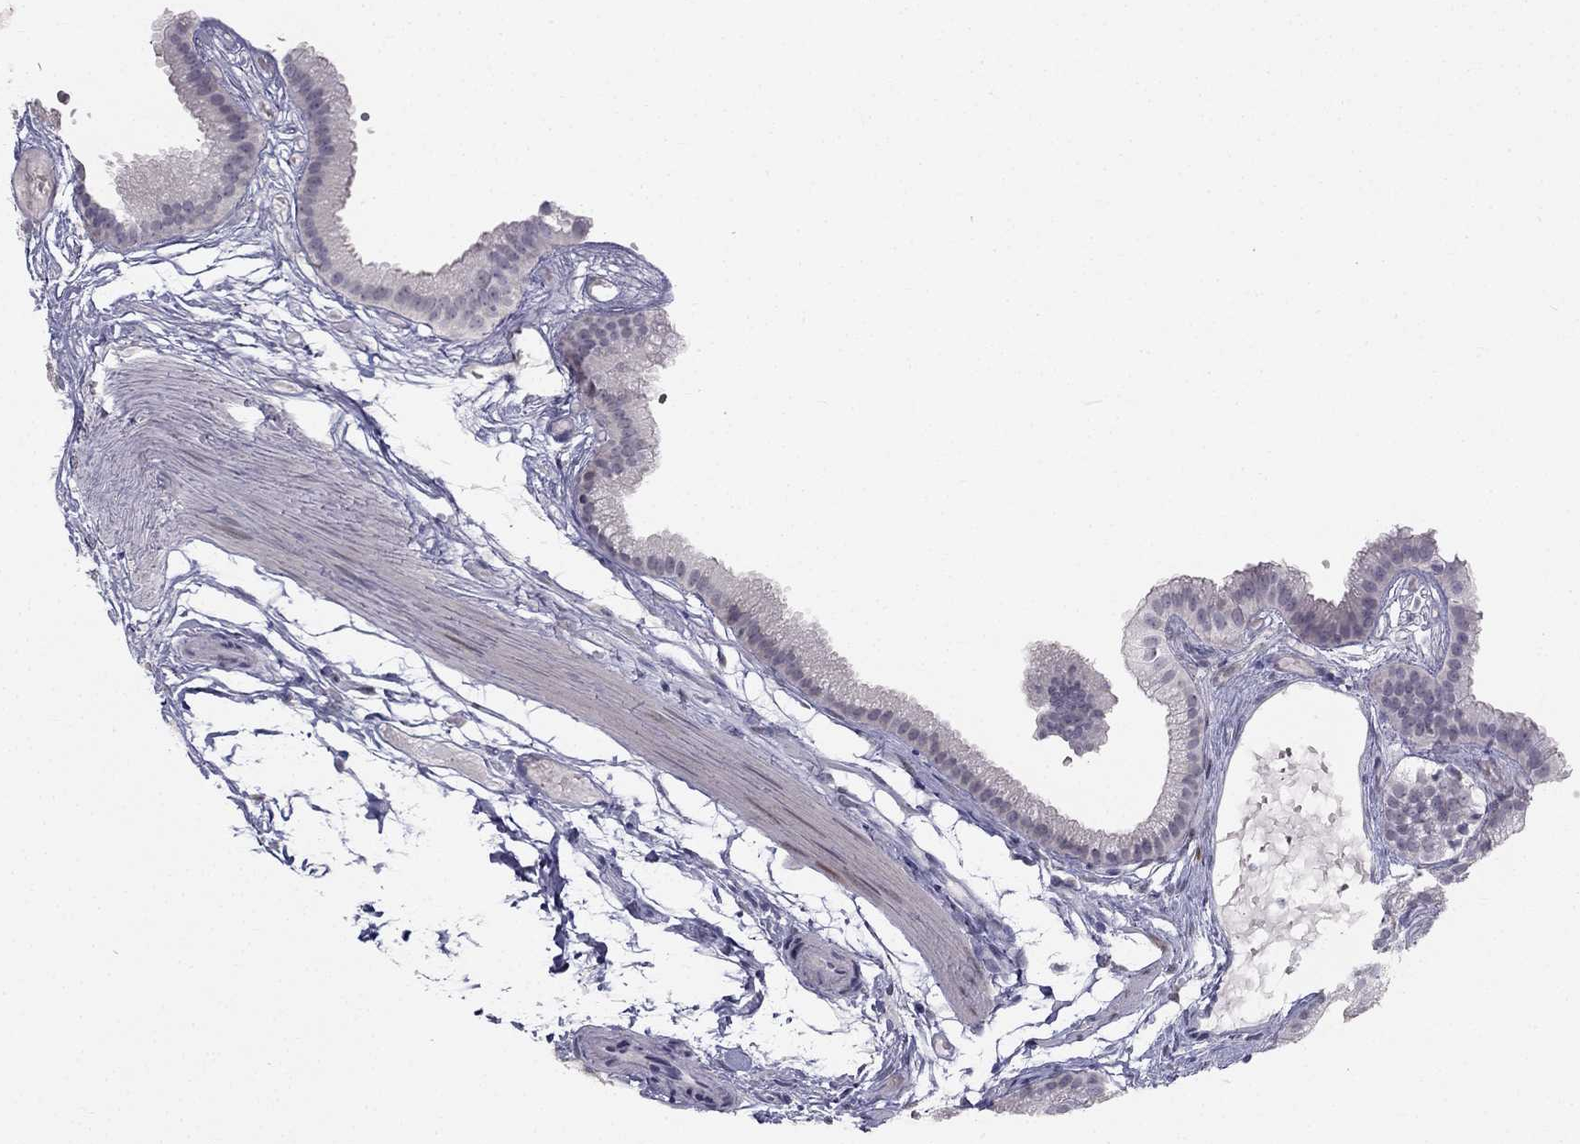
{"staining": {"intensity": "negative", "quantity": "none", "location": "none"}, "tissue": "gallbladder", "cell_type": "Glandular cells", "image_type": "normal", "snomed": [{"axis": "morphology", "description": "Normal tissue, NOS"}, {"axis": "topography", "description": "Gallbladder"}], "caption": "Gallbladder stained for a protein using immunohistochemistry (IHC) reveals no staining glandular cells.", "gene": "TRPS1", "patient": {"sex": "female", "age": 45}}